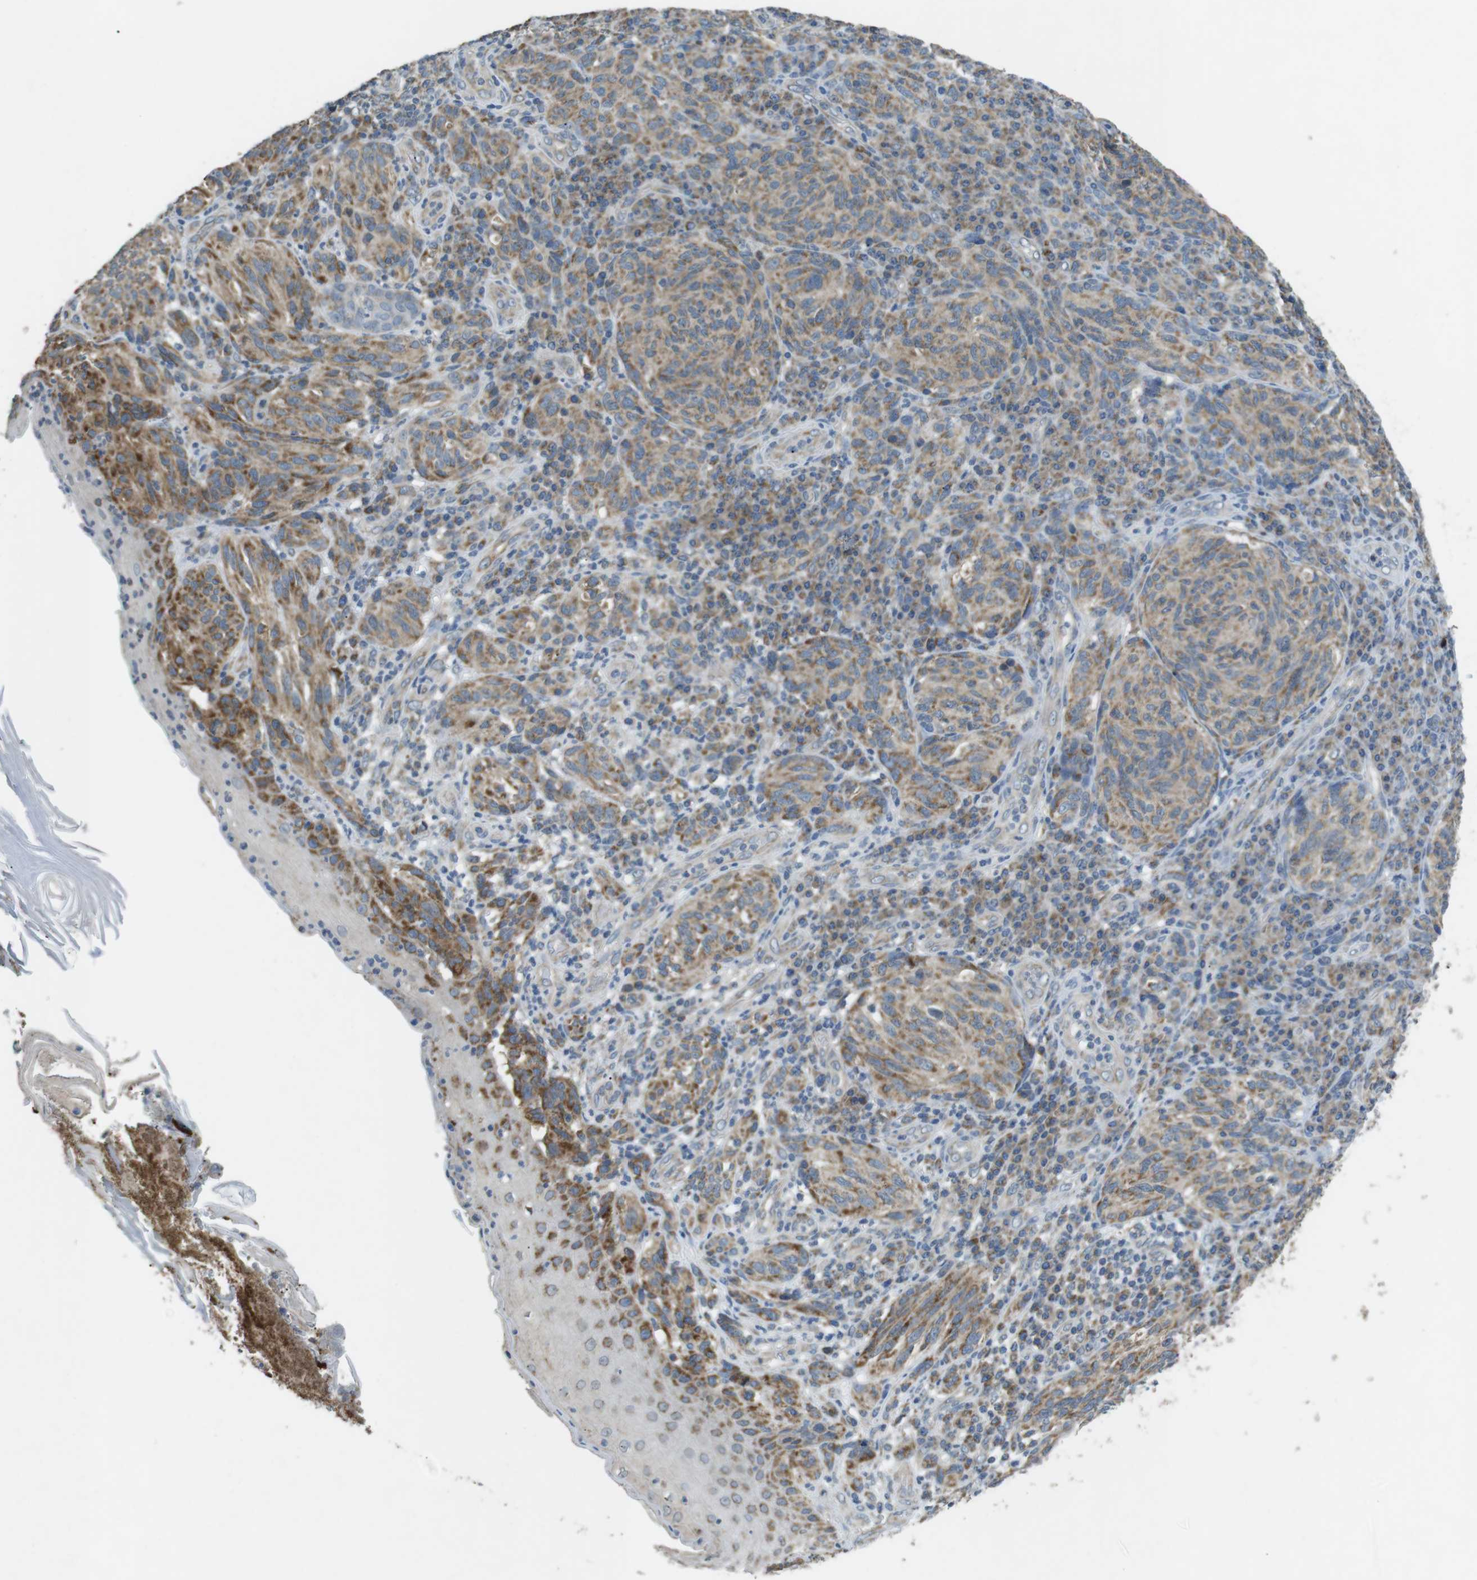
{"staining": {"intensity": "moderate", "quantity": ">75%", "location": "cytoplasmic/membranous"}, "tissue": "melanoma", "cell_type": "Tumor cells", "image_type": "cancer", "snomed": [{"axis": "morphology", "description": "Malignant melanoma, NOS"}, {"axis": "topography", "description": "Skin"}], "caption": "Moderate cytoplasmic/membranous expression is identified in about >75% of tumor cells in malignant melanoma.", "gene": "BACE1", "patient": {"sex": "female", "age": 73}}